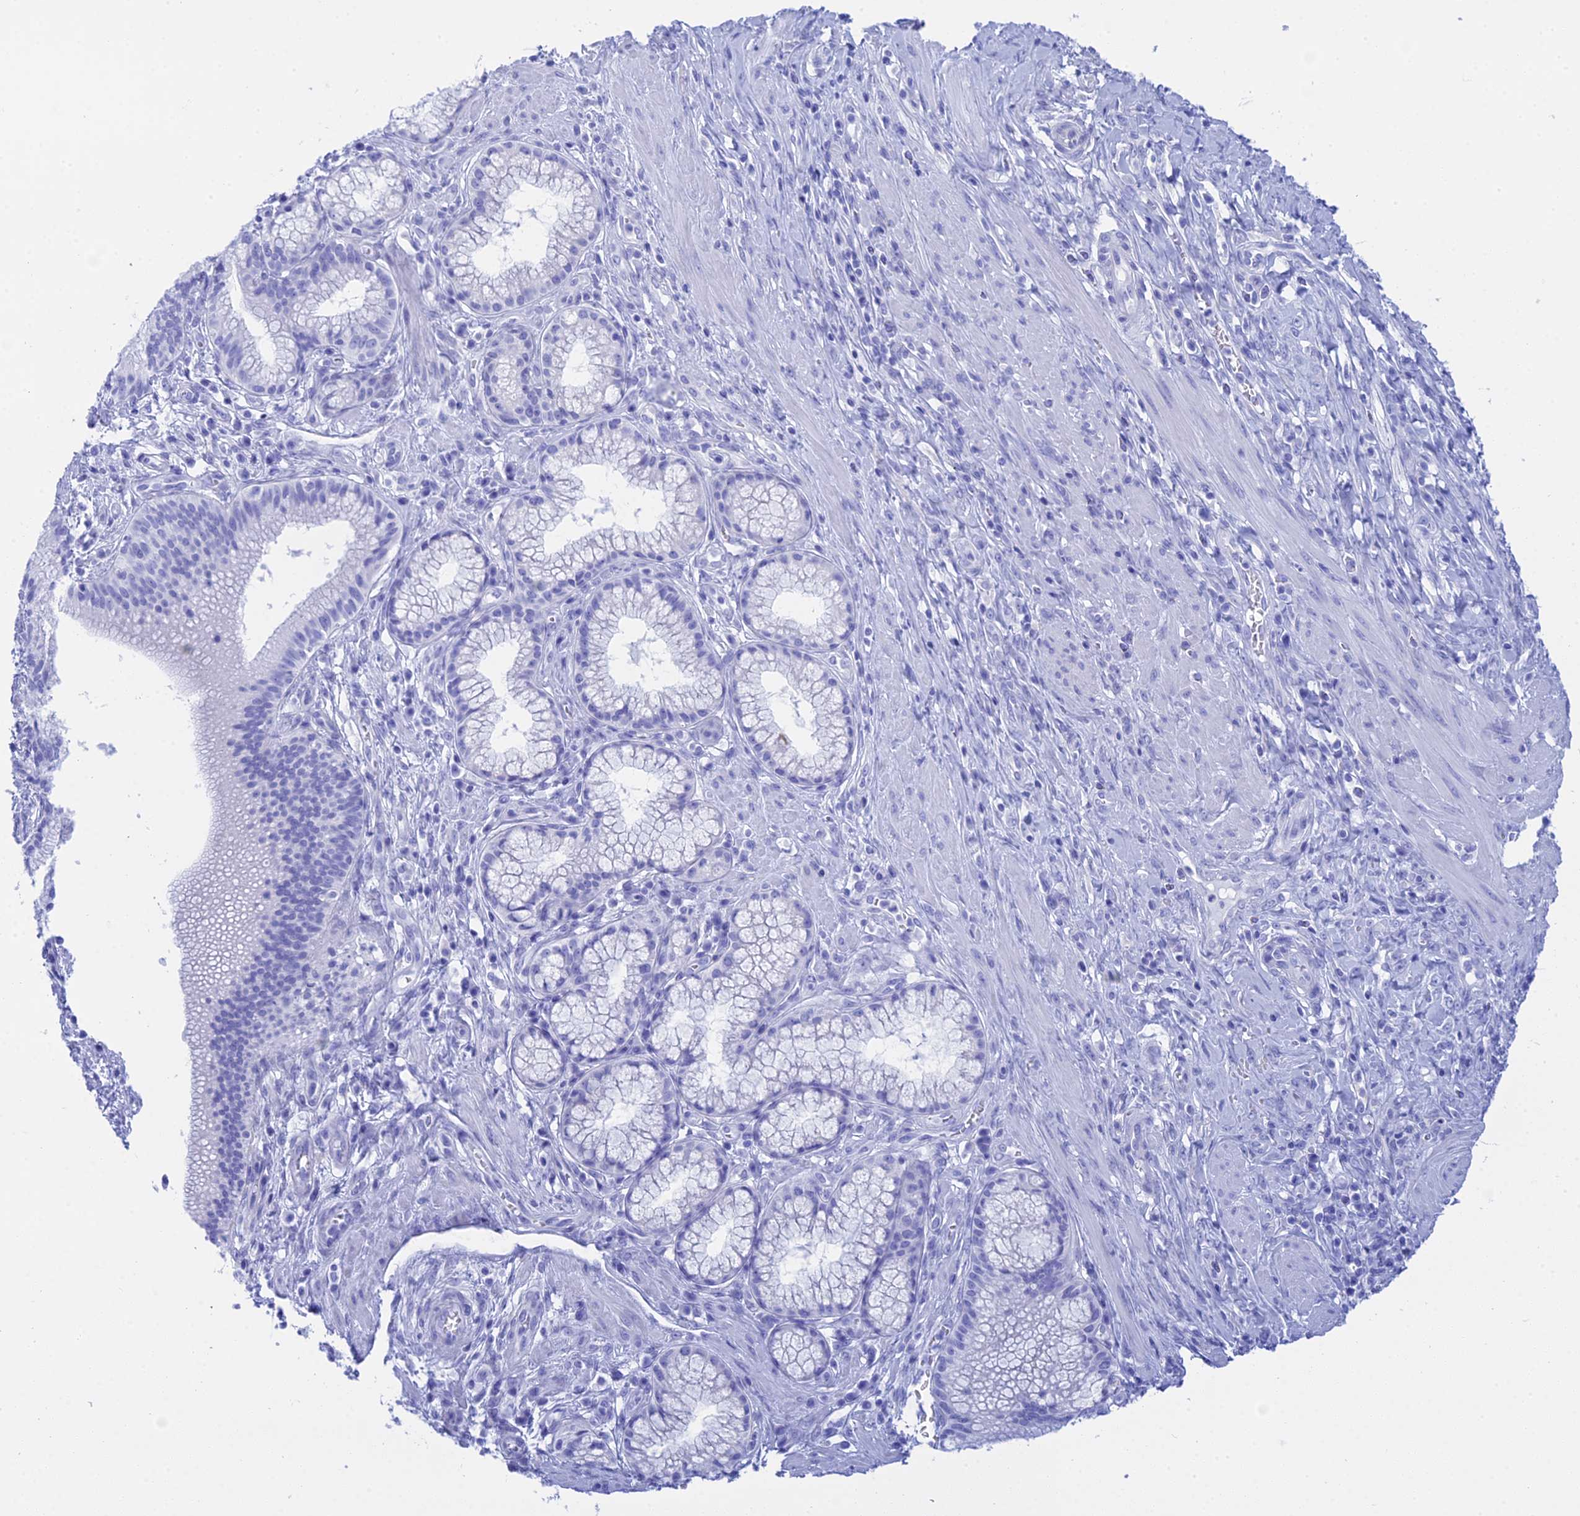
{"staining": {"intensity": "negative", "quantity": "none", "location": "none"}, "tissue": "pancreatic cancer", "cell_type": "Tumor cells", "image_type": "cancer", "snomed": [{"axis": "morphology", "description": "Adenocarcinoma, NOS"}, {"axis": "topography", "description": "Pancreas"}], "caption": "Immunohistochemical staining of adenocarcinoma (pancreatic) displays no significant staining in tumor cells.", "gene": "TEX101", "patient": {"sex": "male", "age": 72}}